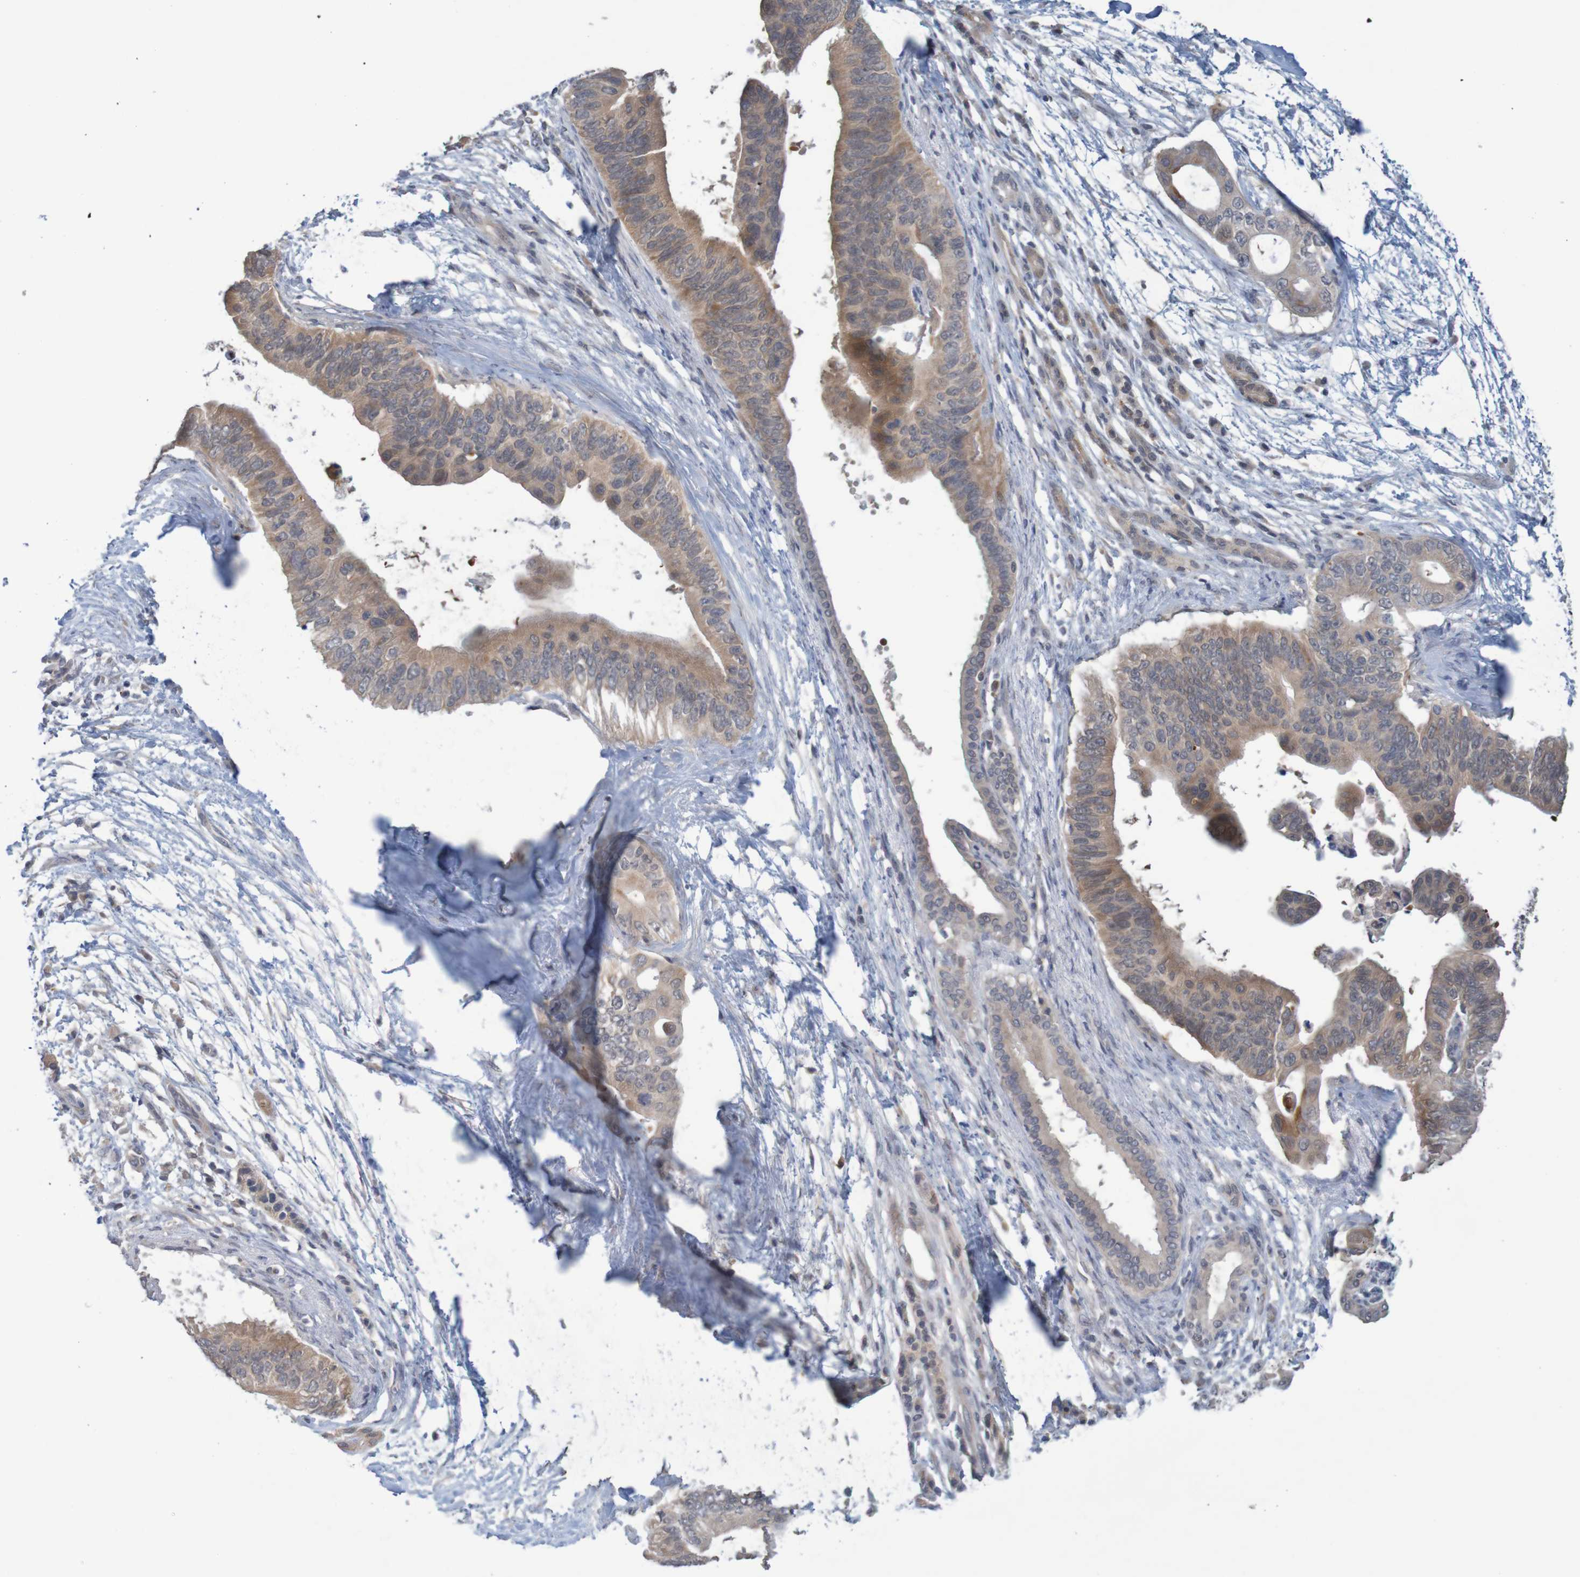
{"staining": {"intensity": "moderate", "quantity": ">75%", "location": "cytoplasmic/membranous"}, "tissue": "pancreatic cancer", "cell_type": "Tumor cells", "image_type": "cancer", "snomed": [{"axis": "morphology", "description": "Adenocarcinoma, NOS"}, {"axis": "topography", "description": "Pancreas"}], "caption": "Immunohistochemical staining of human pancreatic cancer (adenocarcinoma) demonstrates medium levels of moderate cytoplasmic/membranous protein expression in about >75% of tumor cells.", "gene": "ANKK1", "patient": {"sex": "male", "age": 77}}